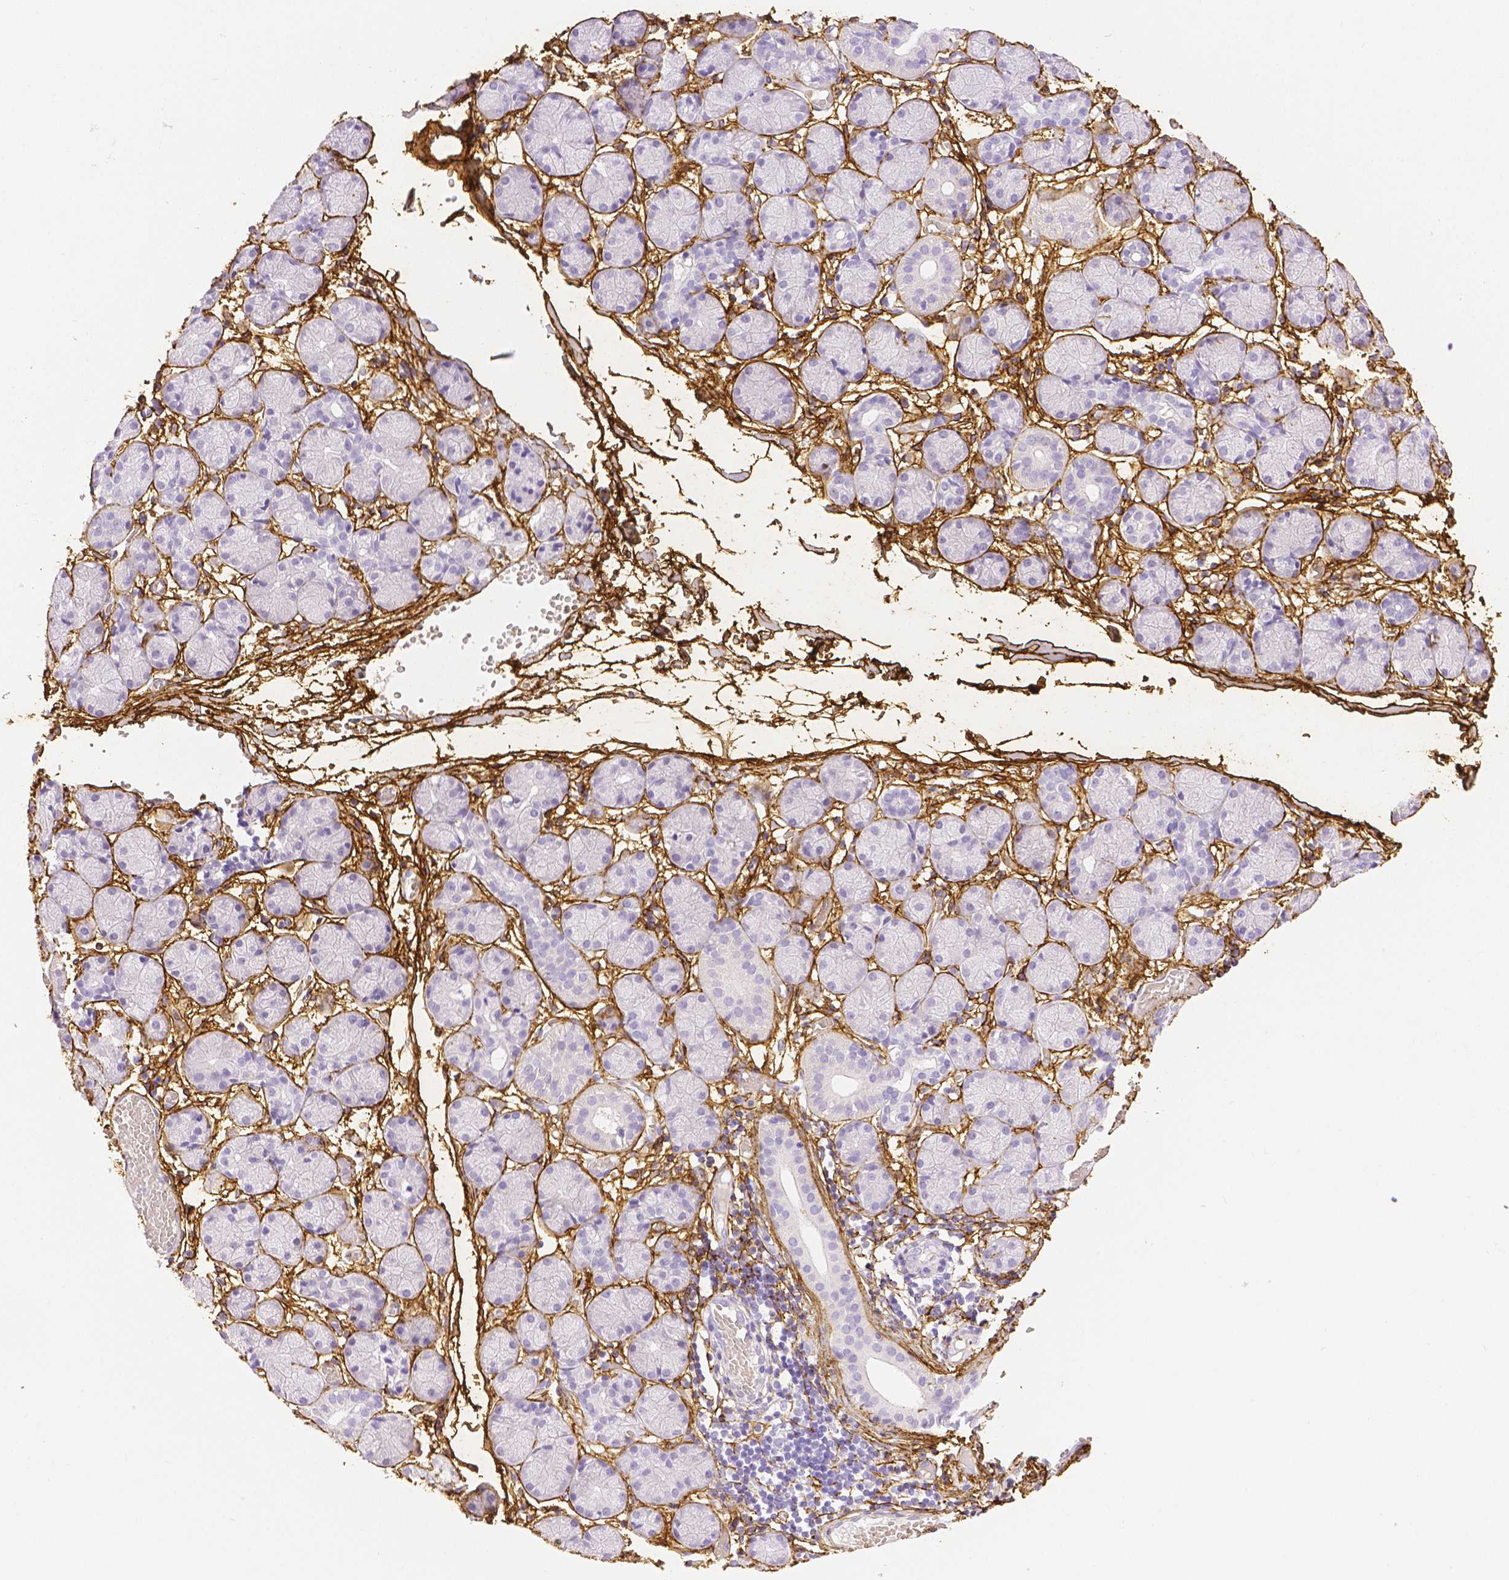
{"staining": {"intensity": "negative", "quantity": "none", "location": "none"}, "tissue": "salivary gland", "cell_type": "Glandular cells", "image_type": "normal", "snomed": [{"axis": "morphology", "description": "Normal tissue, NOS"}, {"axis": "topography", "description": "Salivary gland"}], "caption": "The immunohistochemistry photomicrograph has no significant staining in glandular cells of salivary gland.", "gene": "FBN1", "patient": {"sex": "female", "age": 24}}